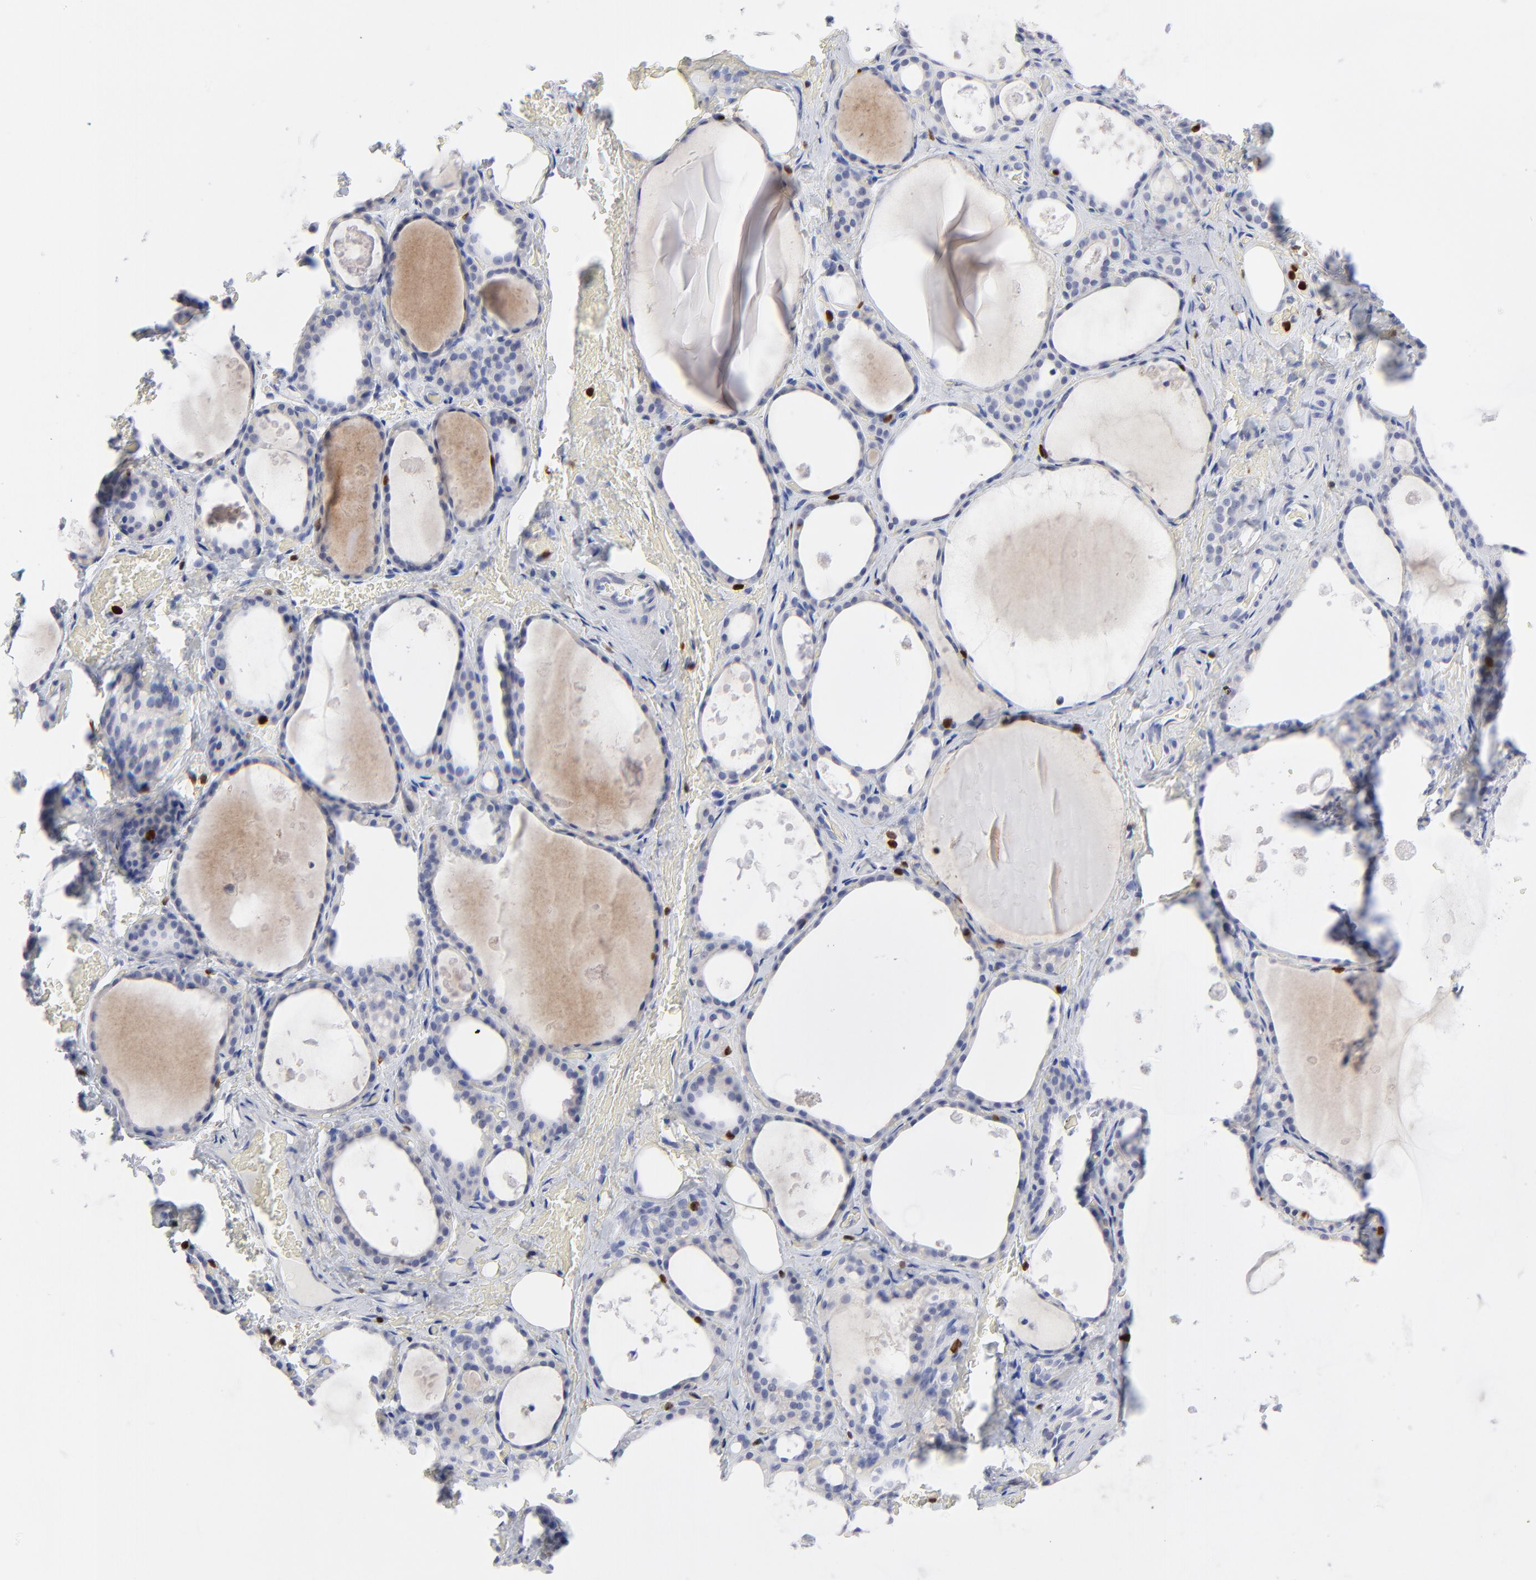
{"staining": {"intensity": "negative", "quantity": "none", "location": "none"}, "tissue": "thyroid gland", "cell_type": "Glandular cells", "image_type": "normal", "snomed": [{"axis": "morphology", "description": "Normal tissue, NOS"}, {"axis": "topography", "description": "Thyroid gland"}], "caption": "High magnification brightfield microscopy of normal thyroid gland stained with DAB (3,3'-diaminobenzidine) (brown) and counterstained with hematoxylin (blue): glandular cells show no significant staining.", "gene": "ZAP70", "patient": {"sex": "male", "age": 61}}